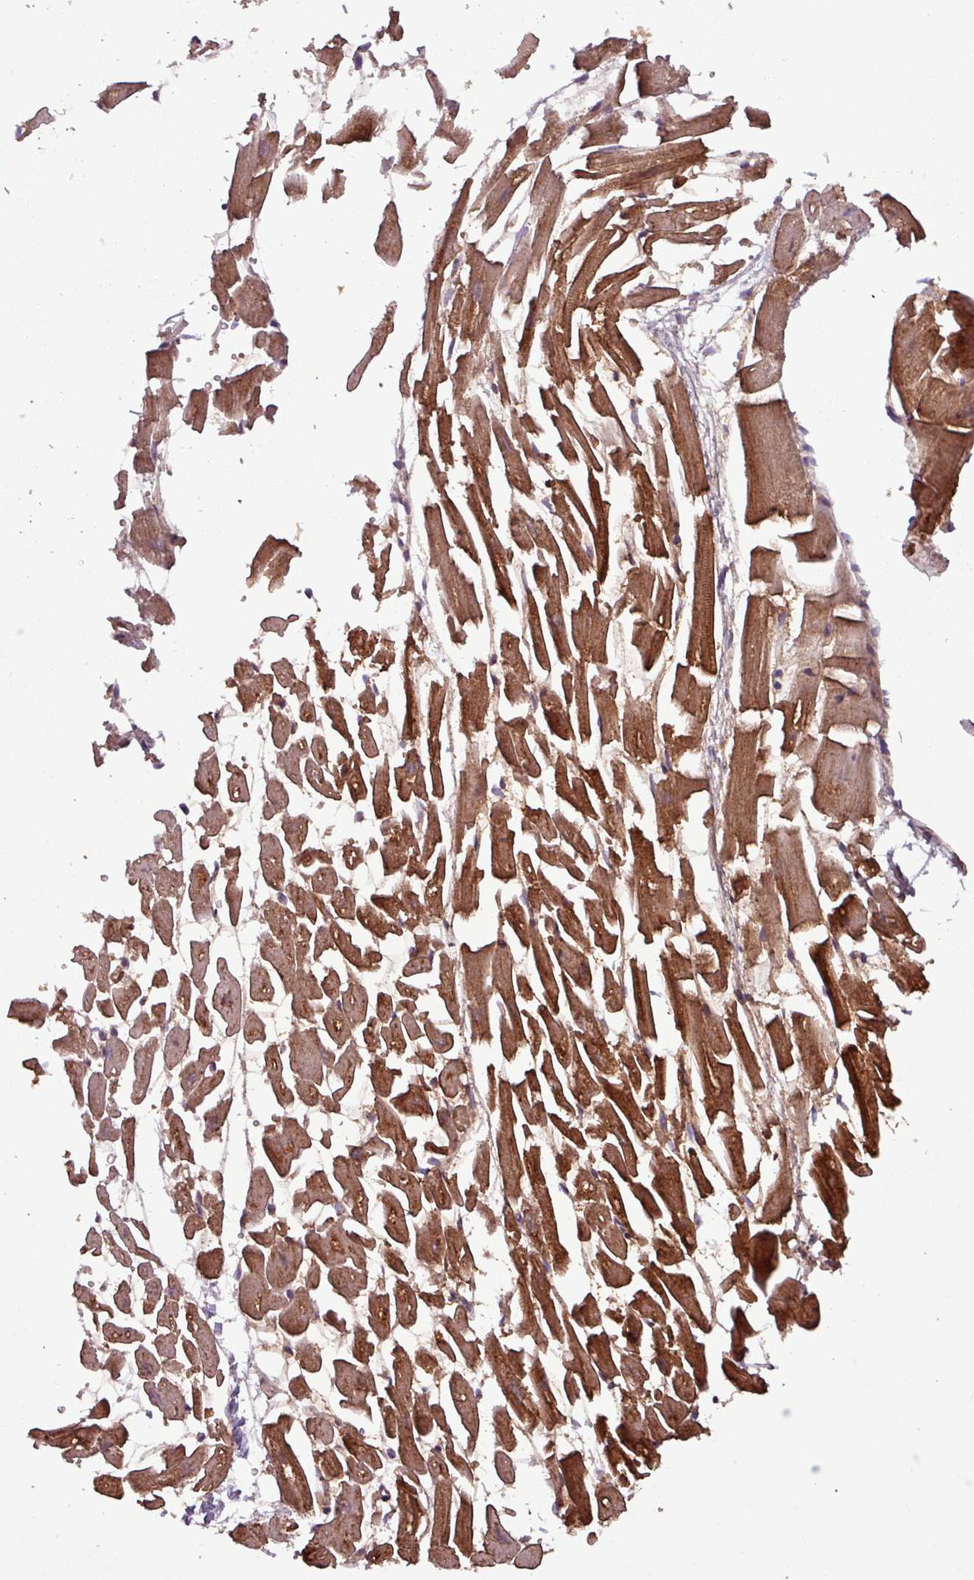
{"staining": {"intensity": "strong", "quantity": ">75%", "location": "cytoplasmic/membranous"}, "tissue": "heart muscle", "cell_type": "Cardiomyocytes", "image_type": "normal", "snomed": [{"axis": "morphology", "description": "Normal tissue, NOS"}, {"axis": "topography", "description": "Heart"}], "caption": "Immunohistochemistry (DAB (3,3'-diaminobenzidine)) staining of benign human heart muscle demonstrates strong cytoplasmic/membranous protein expression in approximately >75% of cardiomyocytes.", "gene": "MCTP2", "patient": {"sex": "female", "age": 64}}